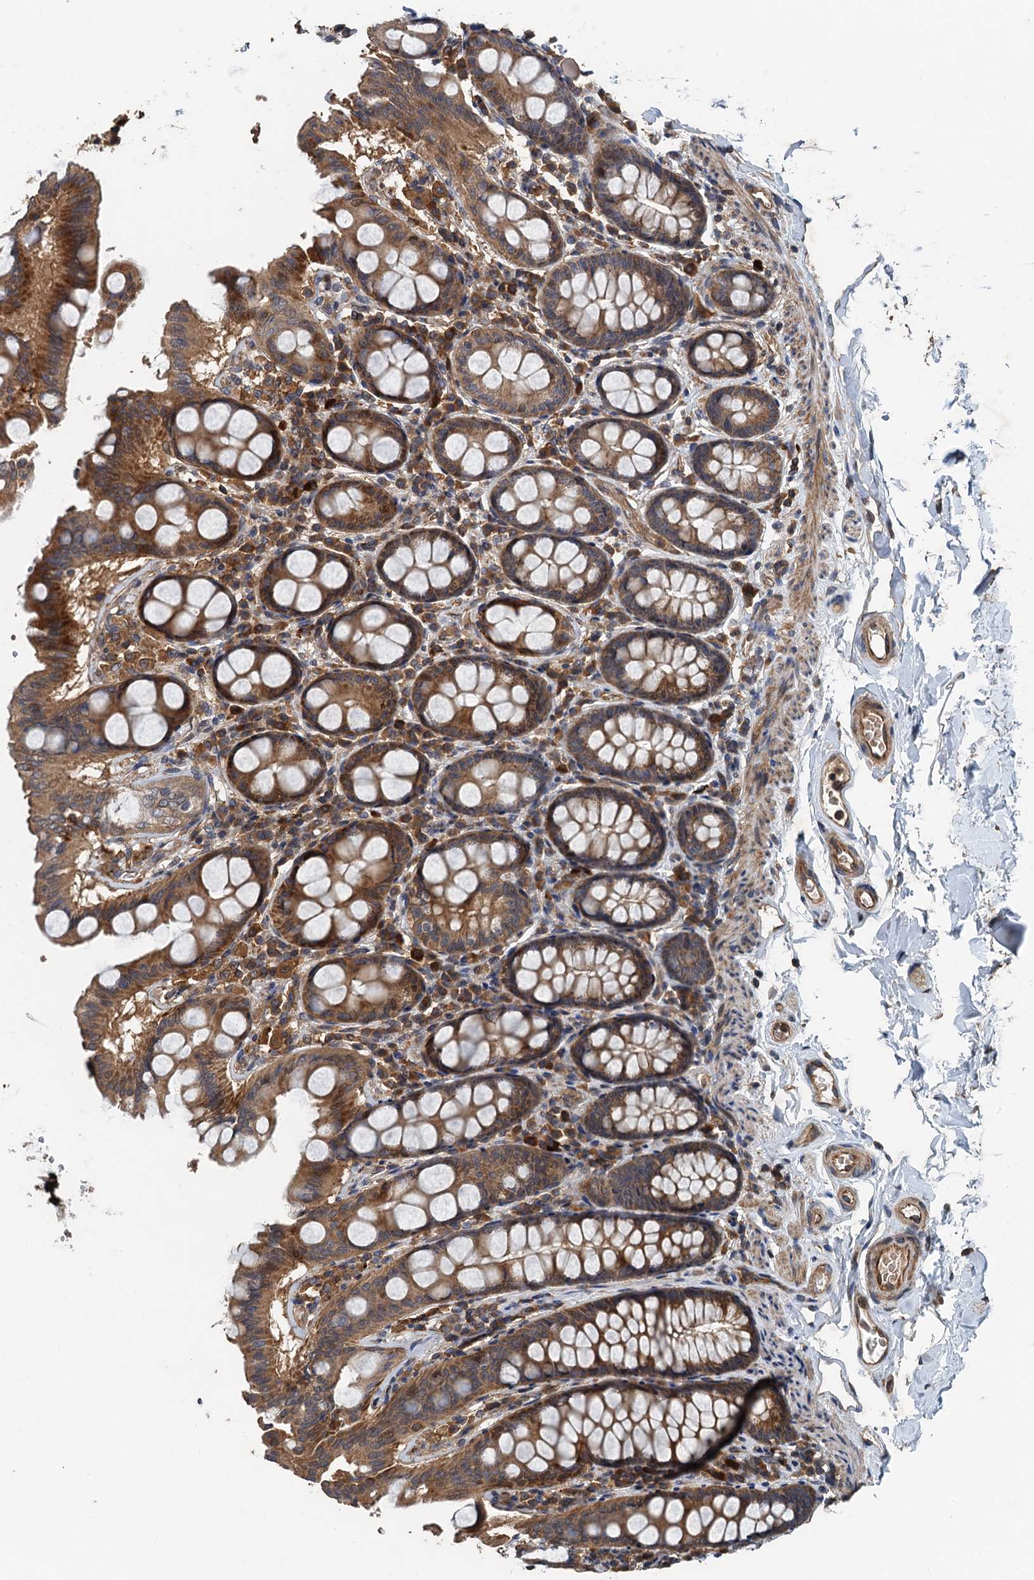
{"staining": {"intensity": "moderate", "quantity": ">75%", "location": "cytoplasmic/membranous"}, "tissue": "colon", "cell_type": "Endothelial cells", "image_type": "normal", "snomed": [{"axis": "morphology", "description": "Normal tissue, NOS"}, {"axis": "topography", "description": "Colon"}, {"axis": "topography", "description": "Peripheral nerve tissue"}], "caption": "This is a photomicrograph of immunohistochemistry (IHC) staining of unremarkable colon, which shows moderate staining in the cytoplasmic/membranous of endothelial cells.", "gene": "BORCS5", "patient": {"sex": "female", "age": 61}}